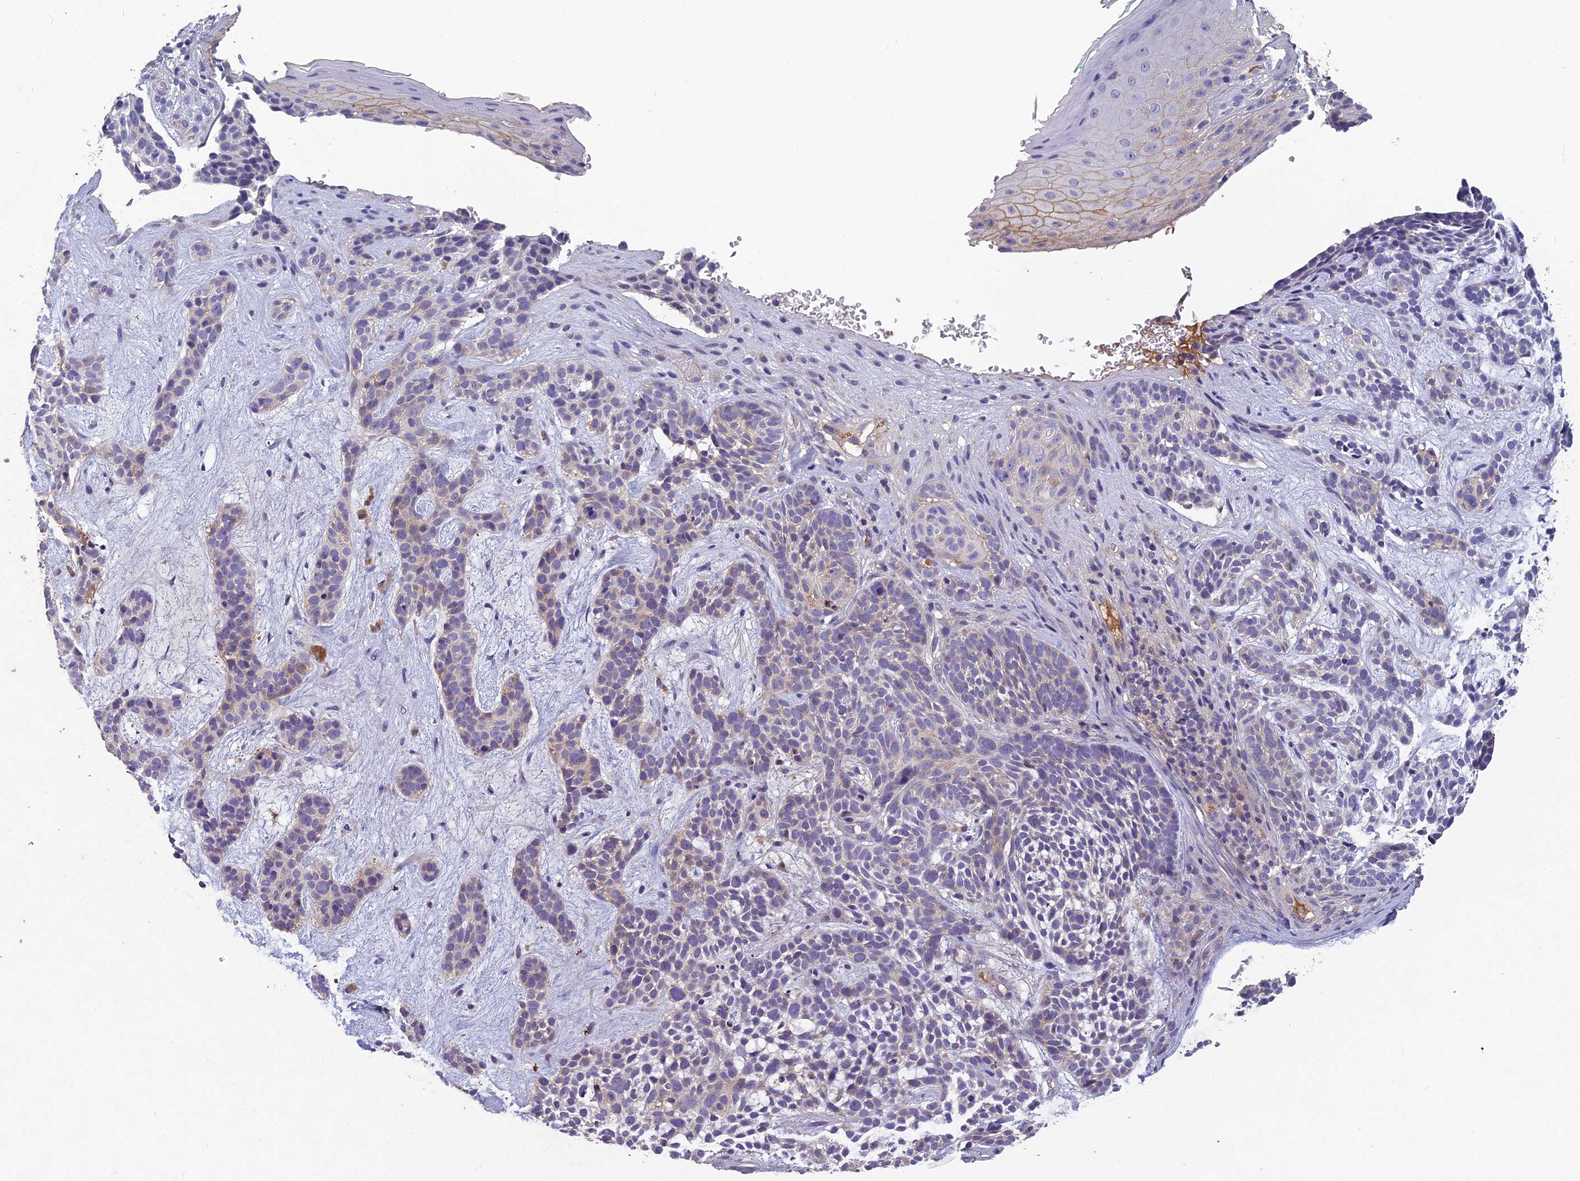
{"staining": {"intensity": "negative", "quantity": "none", "location": "none"}, "tissue": "skin cancer", "cell_type": "Tumor cells", "image_type": "cancer", "snomed": [{"axis": "morphology", "description": "Basal cell carcinoma"}, {"axis": "topography", "description": "Skin"}], "caption": "Skin cancer (basal cell carcinoma) was stained to show a protein in brown. There is no significant expression in tumor cells. (Stains: DAB (3,3'-diaminobenzidine) immunohistochemistry with hematoxylin counter stain, Microscopy: brightfield microscopy at high magnification).", "gene": "CEACAM16", "patient": {"sex": "male", "age": 71}}